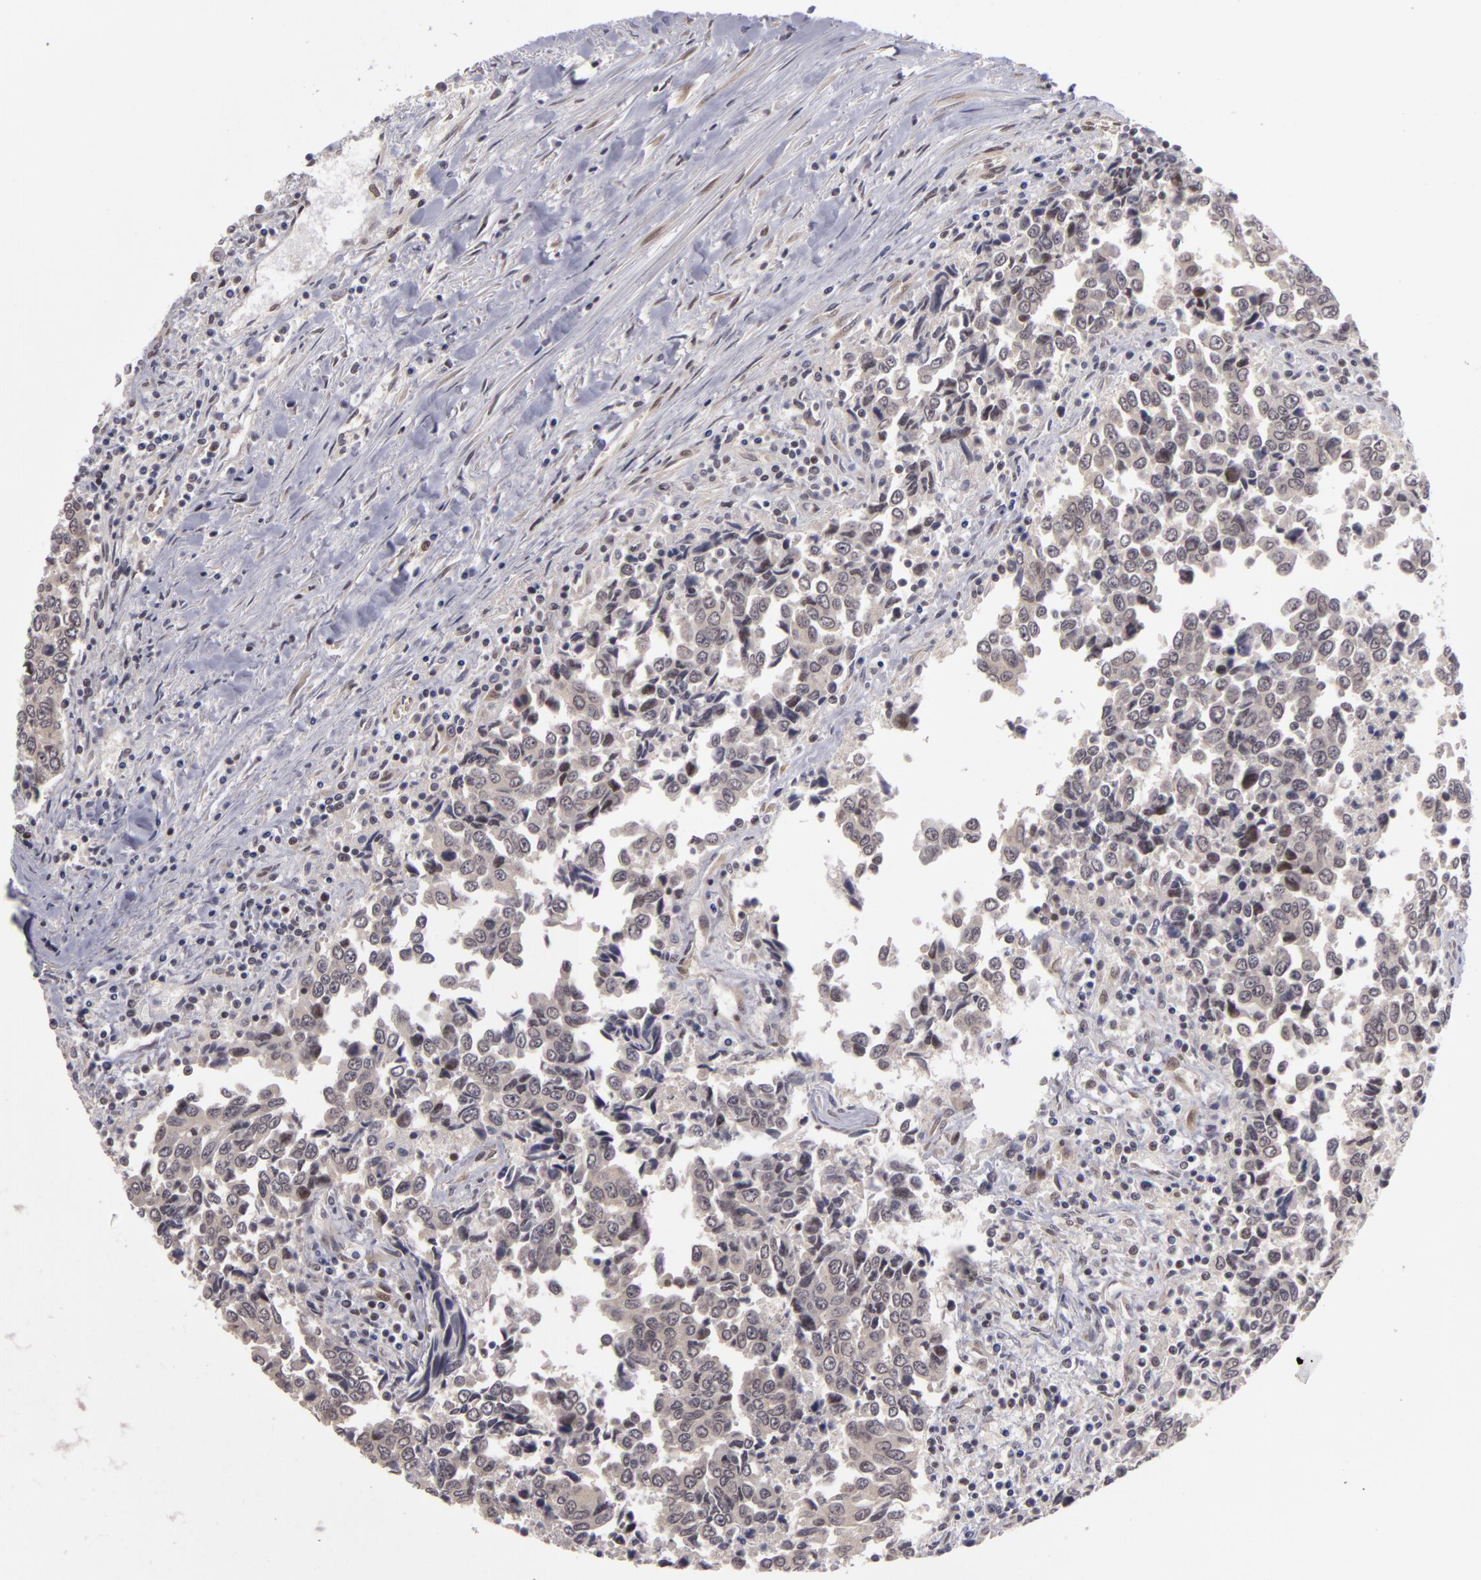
{"staining": {"intensity": "moderate", "quantity": "<25%", "location": "cytoplasmic/membranous,nuclear"}, "tissue": "urothelial cancer", "cell_type": "Tumor cells", "image_type": "cancer", "snomed": [{"axis": "morphology", "description": "Urothelial carcinoma, High grade"}, {"axis": "topography", "description": "Urinary bladder"}], "caption": "Protein staining exhibits moderate cytoplasmic/membranous and nuclear expression in approximately <25% of tumor cells in urothelial cancer.", "gene": "ZNF133", "patient": {"sex": "male", "age": 86}}